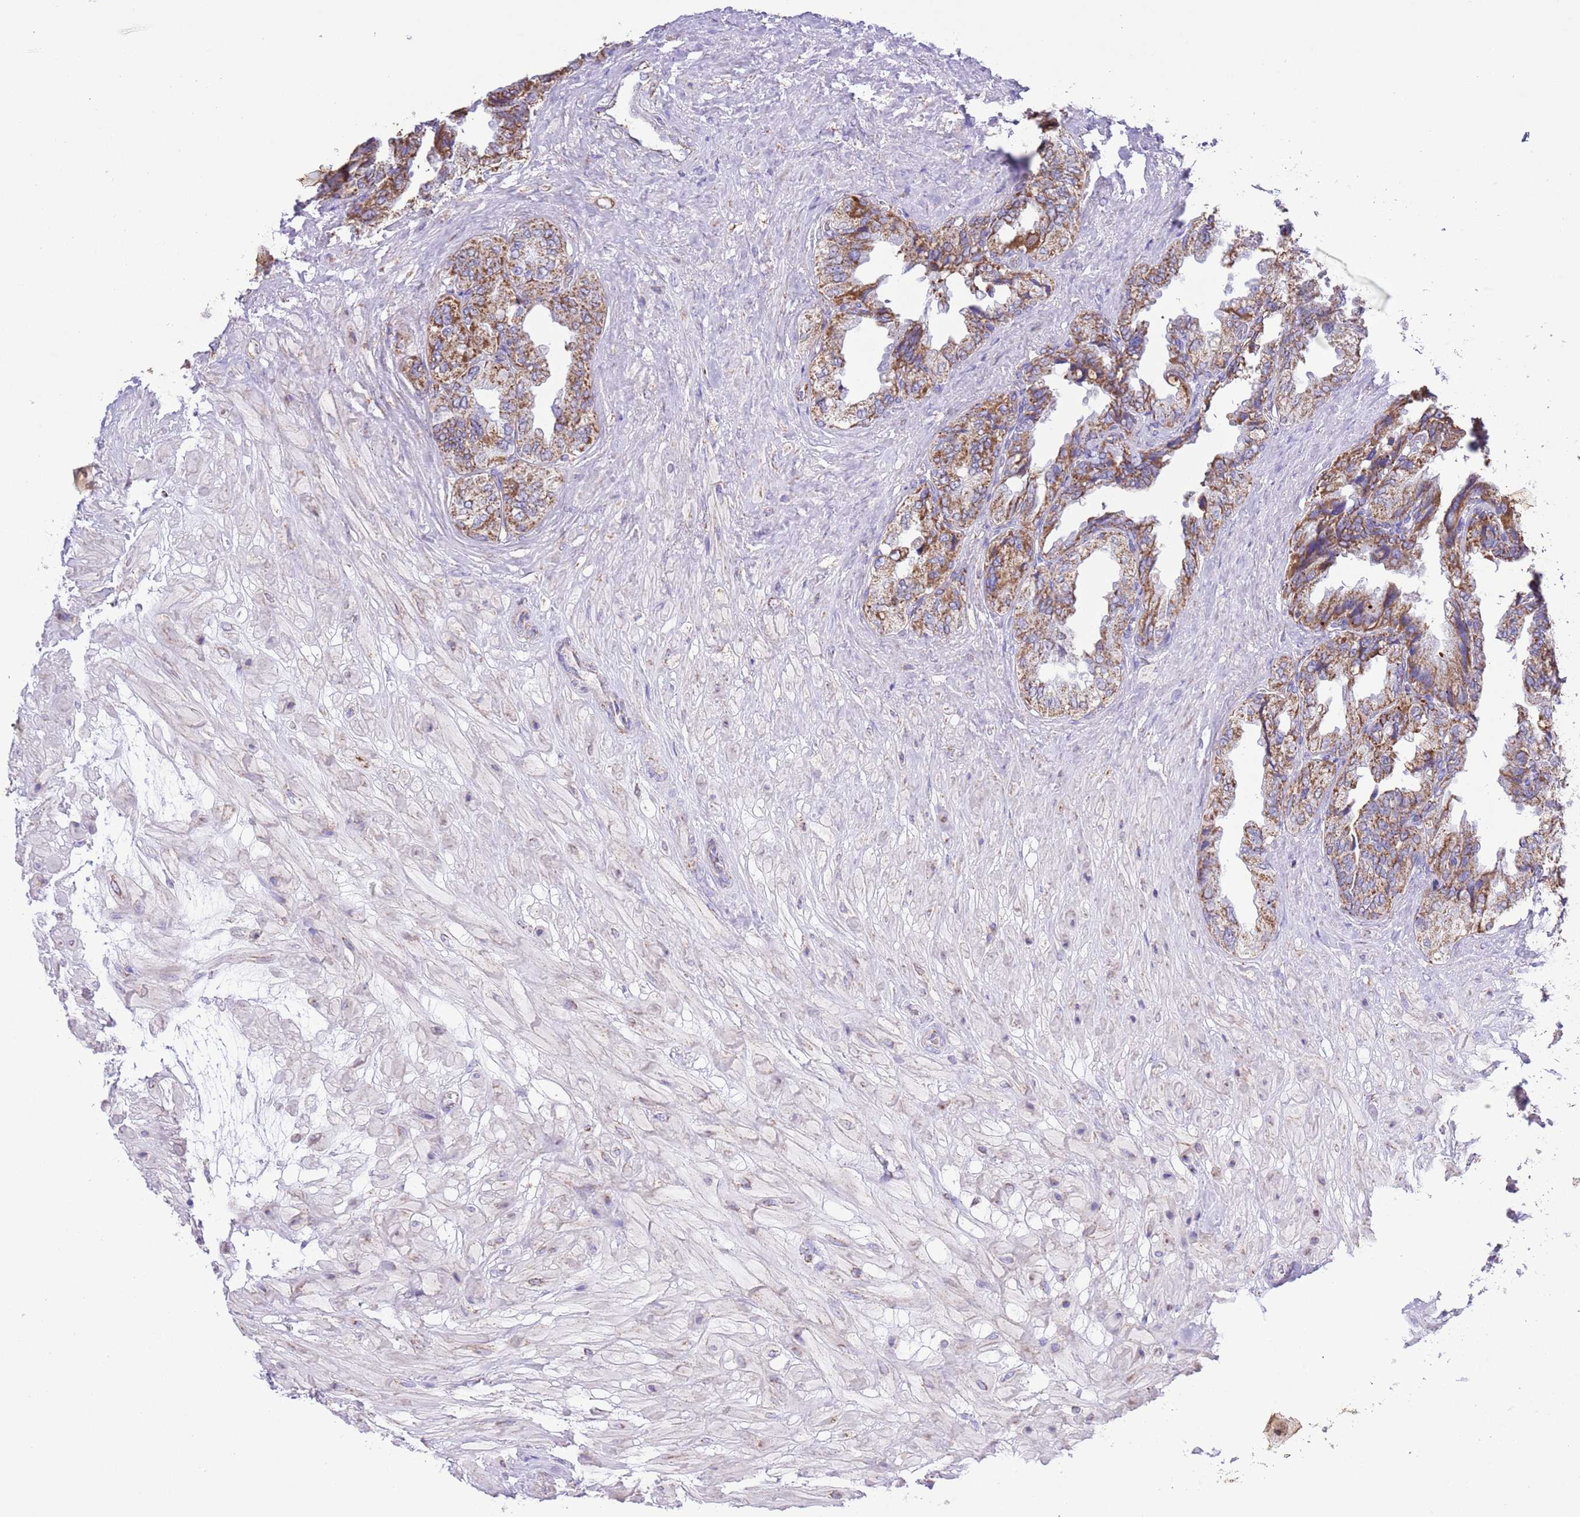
{"staining": {"intensity": "moderate", "quantity": ">75%", "location": "cytoplasmic/membranous"}, "tissue": "seminal vesicle", "cell_type": "Glandular cells", "image_type": "normal", "snomed": [{"axis": "morphology", "description": "Normal tissue, NOS"}, {"axis": "topography", "description": "Seminal veicle"}, {"axis": "topography", "description": "Peripheral nerve tissue"}], "caption": "This image demonstrates immunohistochemistry (IHC) staining of normal human seminal vesicle, with medium moderate cytoplasmic/membranous staining in about >75% of glandular cells.", "gene": "TEKTIP1", "patient": {"sex": "male", "age": 60}}